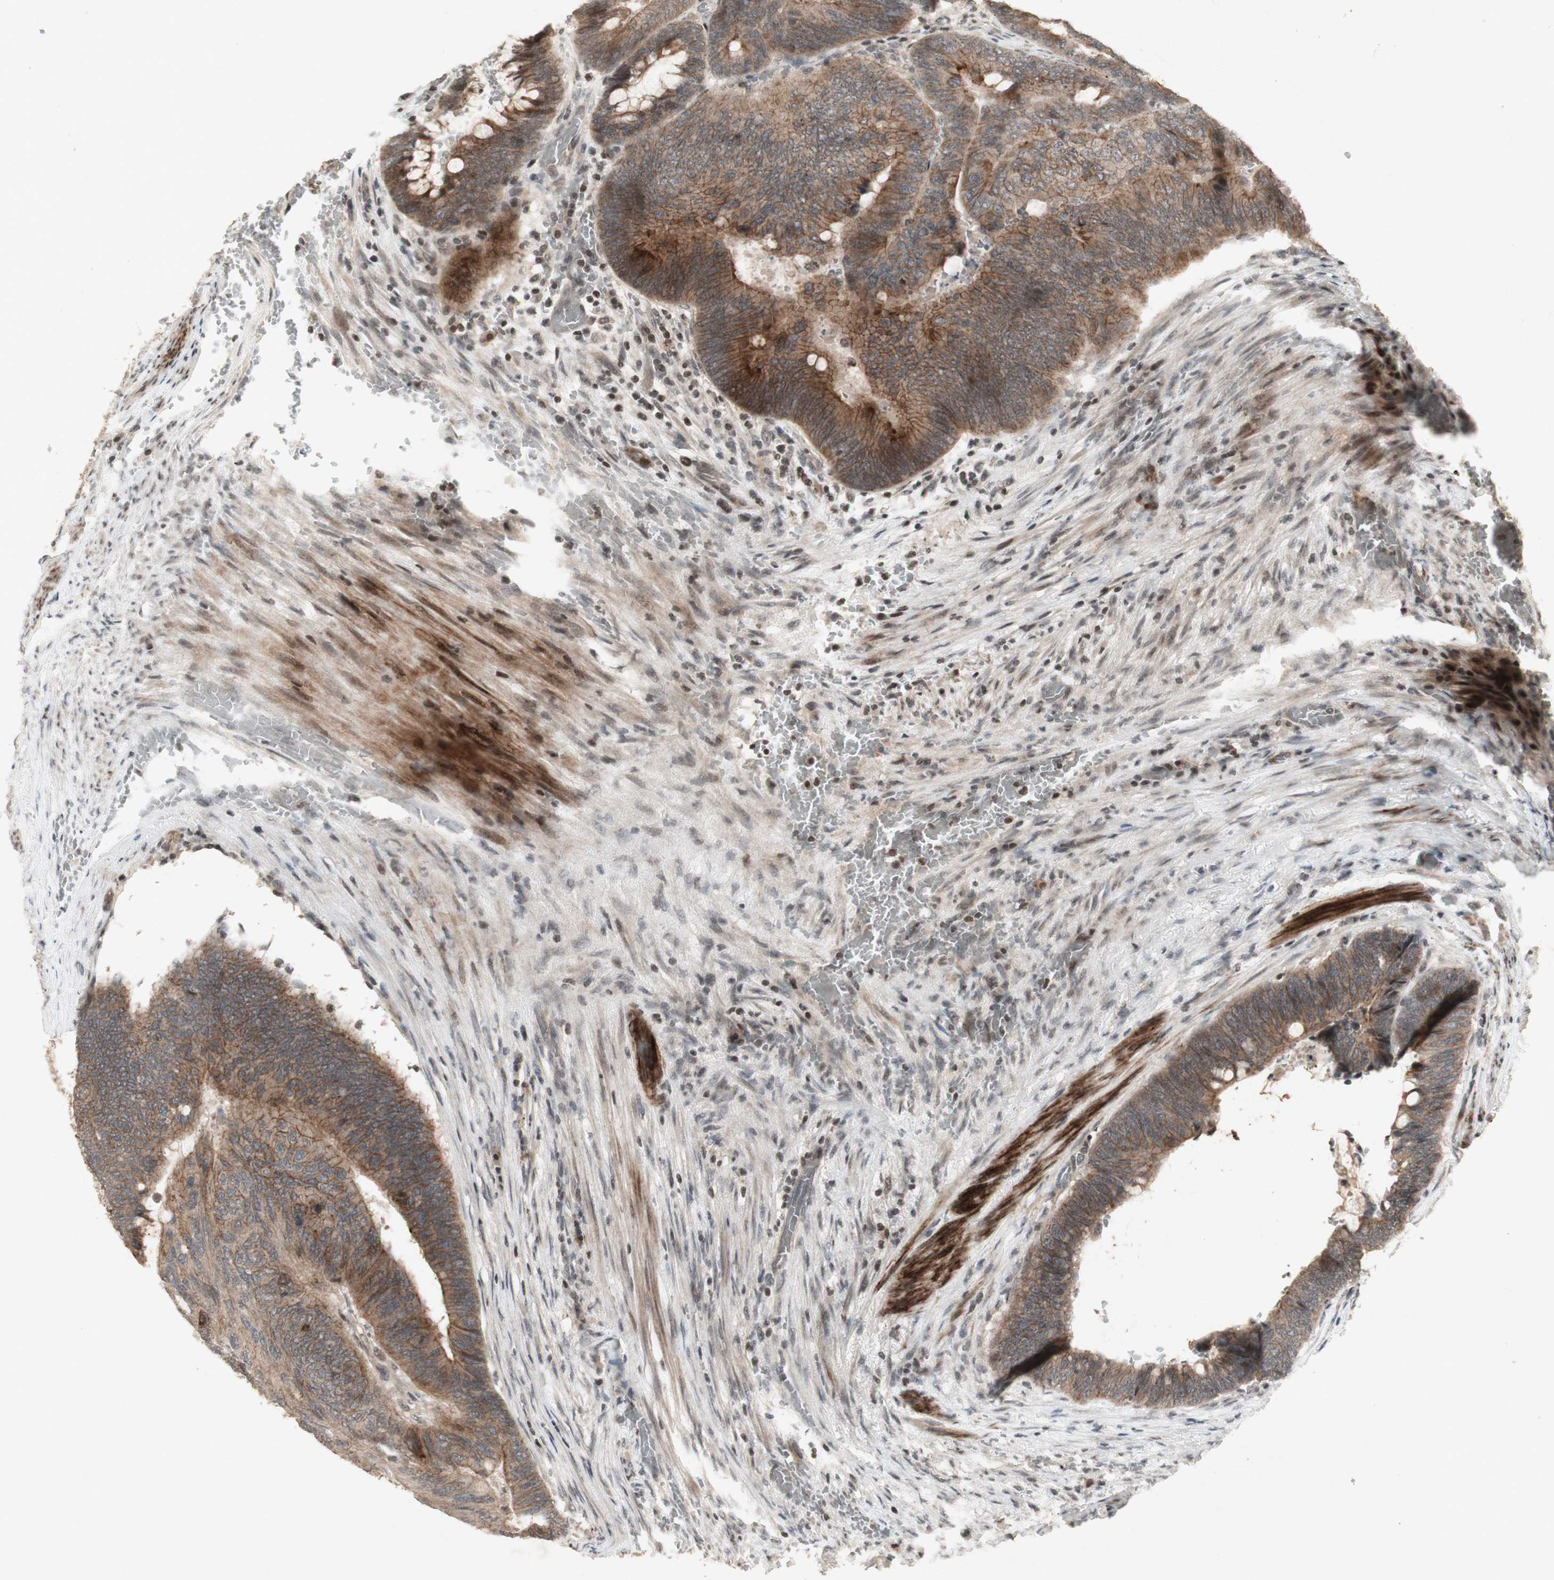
{"staining": {"intensity": "weak", "quantity": ">75%", "location": "cytoplasmic/membranous"}, "tissue": "colorectal cancer", "cell_type": "Tumor cells", "image_type": "cancer", "snomed": [{"axis": "morphology", "description": "Normal tissue, NOS"}, {"axis": "morphology", "description": "Adenocarcinoma, NOS"}, {"axis": "topography", "description": "Rectum"}, {"axis": "topography", "description": "Peripheral nerve tissue"}], "caption": "Brown immunohistochemical staining in adenocarcinoma (colorectal) reveals weak cytoplasmic/membranous expression in about >75% of tumor cells. The protein of interest is stained brown, and the nuclei are stained in blue (DAB IHC with brightfield microscopy, high magnification).", "gene": "PLXNA1", "patient": {"sex": "male", "age": 92}}